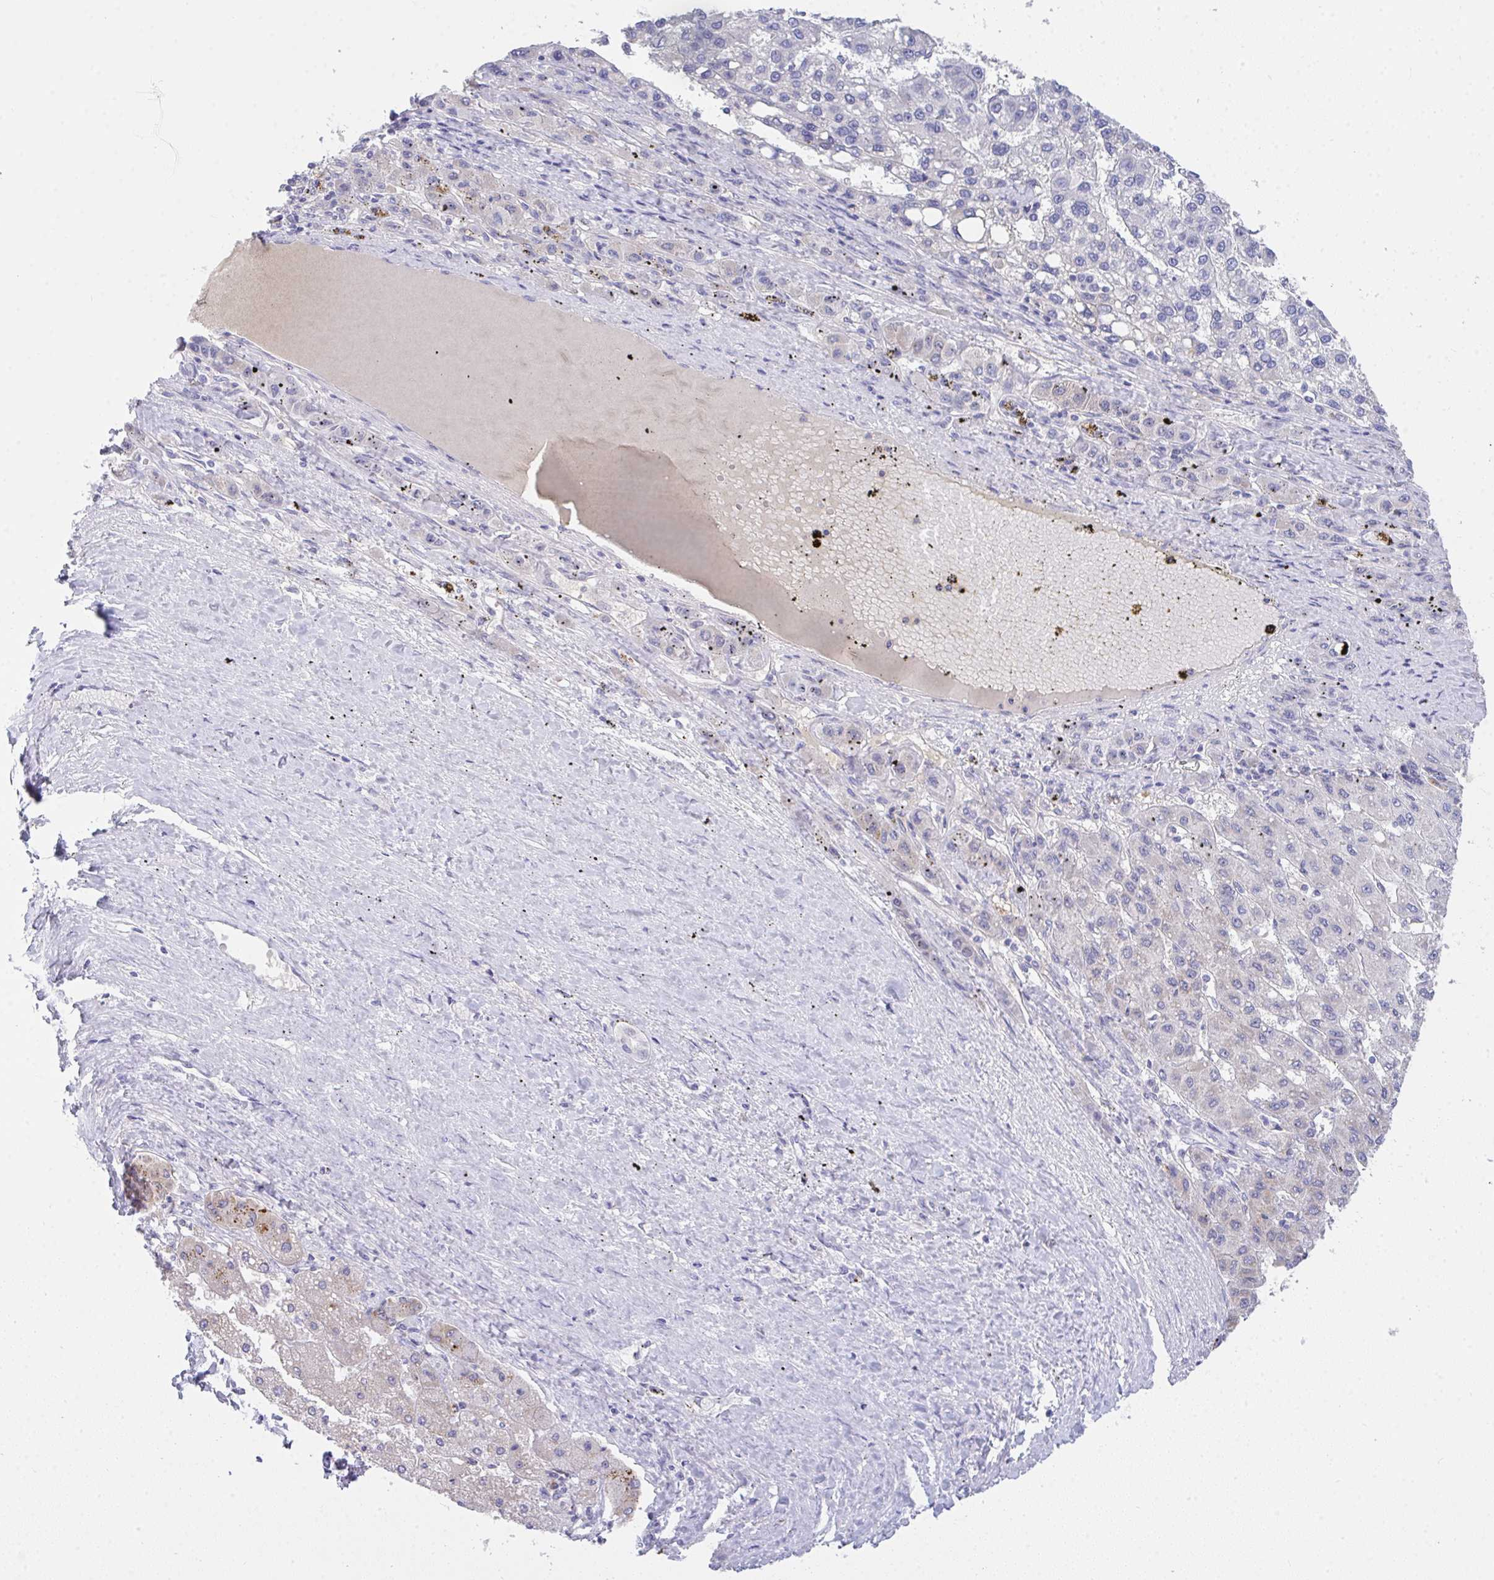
{"staining": {"intensity": "negative", "quantity": "none", "location": "none"}, "tissue": "liver cancer", "cell_type": "Tumor cells", "image_type": "cancer", "snomed": [{"axis": "morphology", "description": "Carcinoma, Hepatocellular, NOS"}, {"axis": "topography", "description": "Liver"}], "caption": "High magnification brightfield microscopy of liver cancer (hepatocellular carcinoma) stained with DAB (3,3'-diaminobenzidine) (brown) and counterstained with hematoxylin (blue): tumor cells show no significant staining.", "gene": "COA5", "patient": {"sex": "female", "age": 82}}